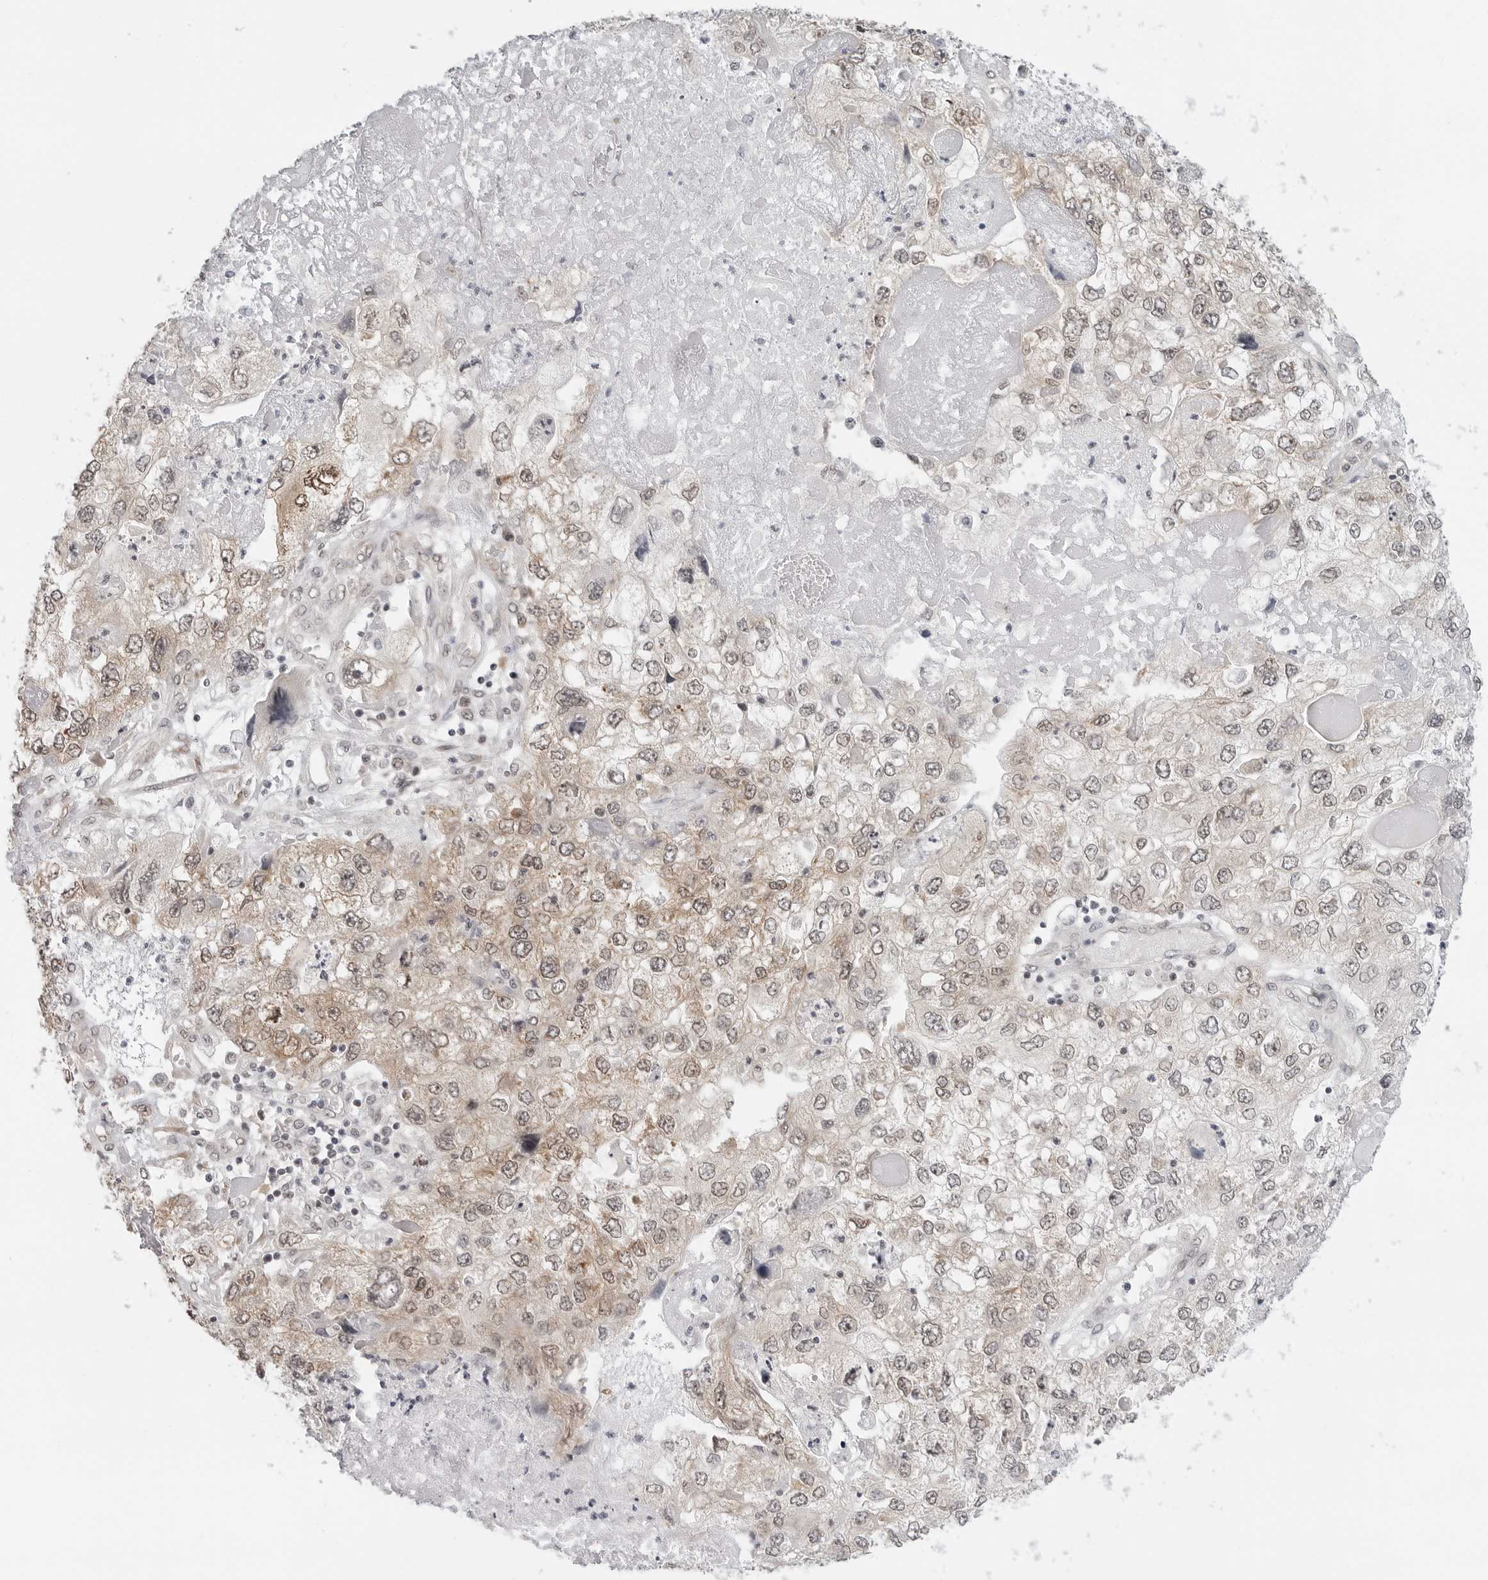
{"staining": {"intensity": "moderate", "quantity": "<25%", "location": "cytoplasmic/membranous,nuclear"}, "tissue": "endometrial cancer", "cell_type": "Tumor cells", "image_type": "cancer", "snomed": [{"axis": "morphology", "description": "Adenocarcinoma, NOS"}, {"axis": "topography", "description": "Endometrium"}], "caption": "Immunohistochemical staining of endometrial cancer exhibits moderate cytoplasmic/membranous and nuclear protein positivity in about <25% of tumor cells.", "gene": "METAP1", "patient": {"sex": "female", "age": 49}}